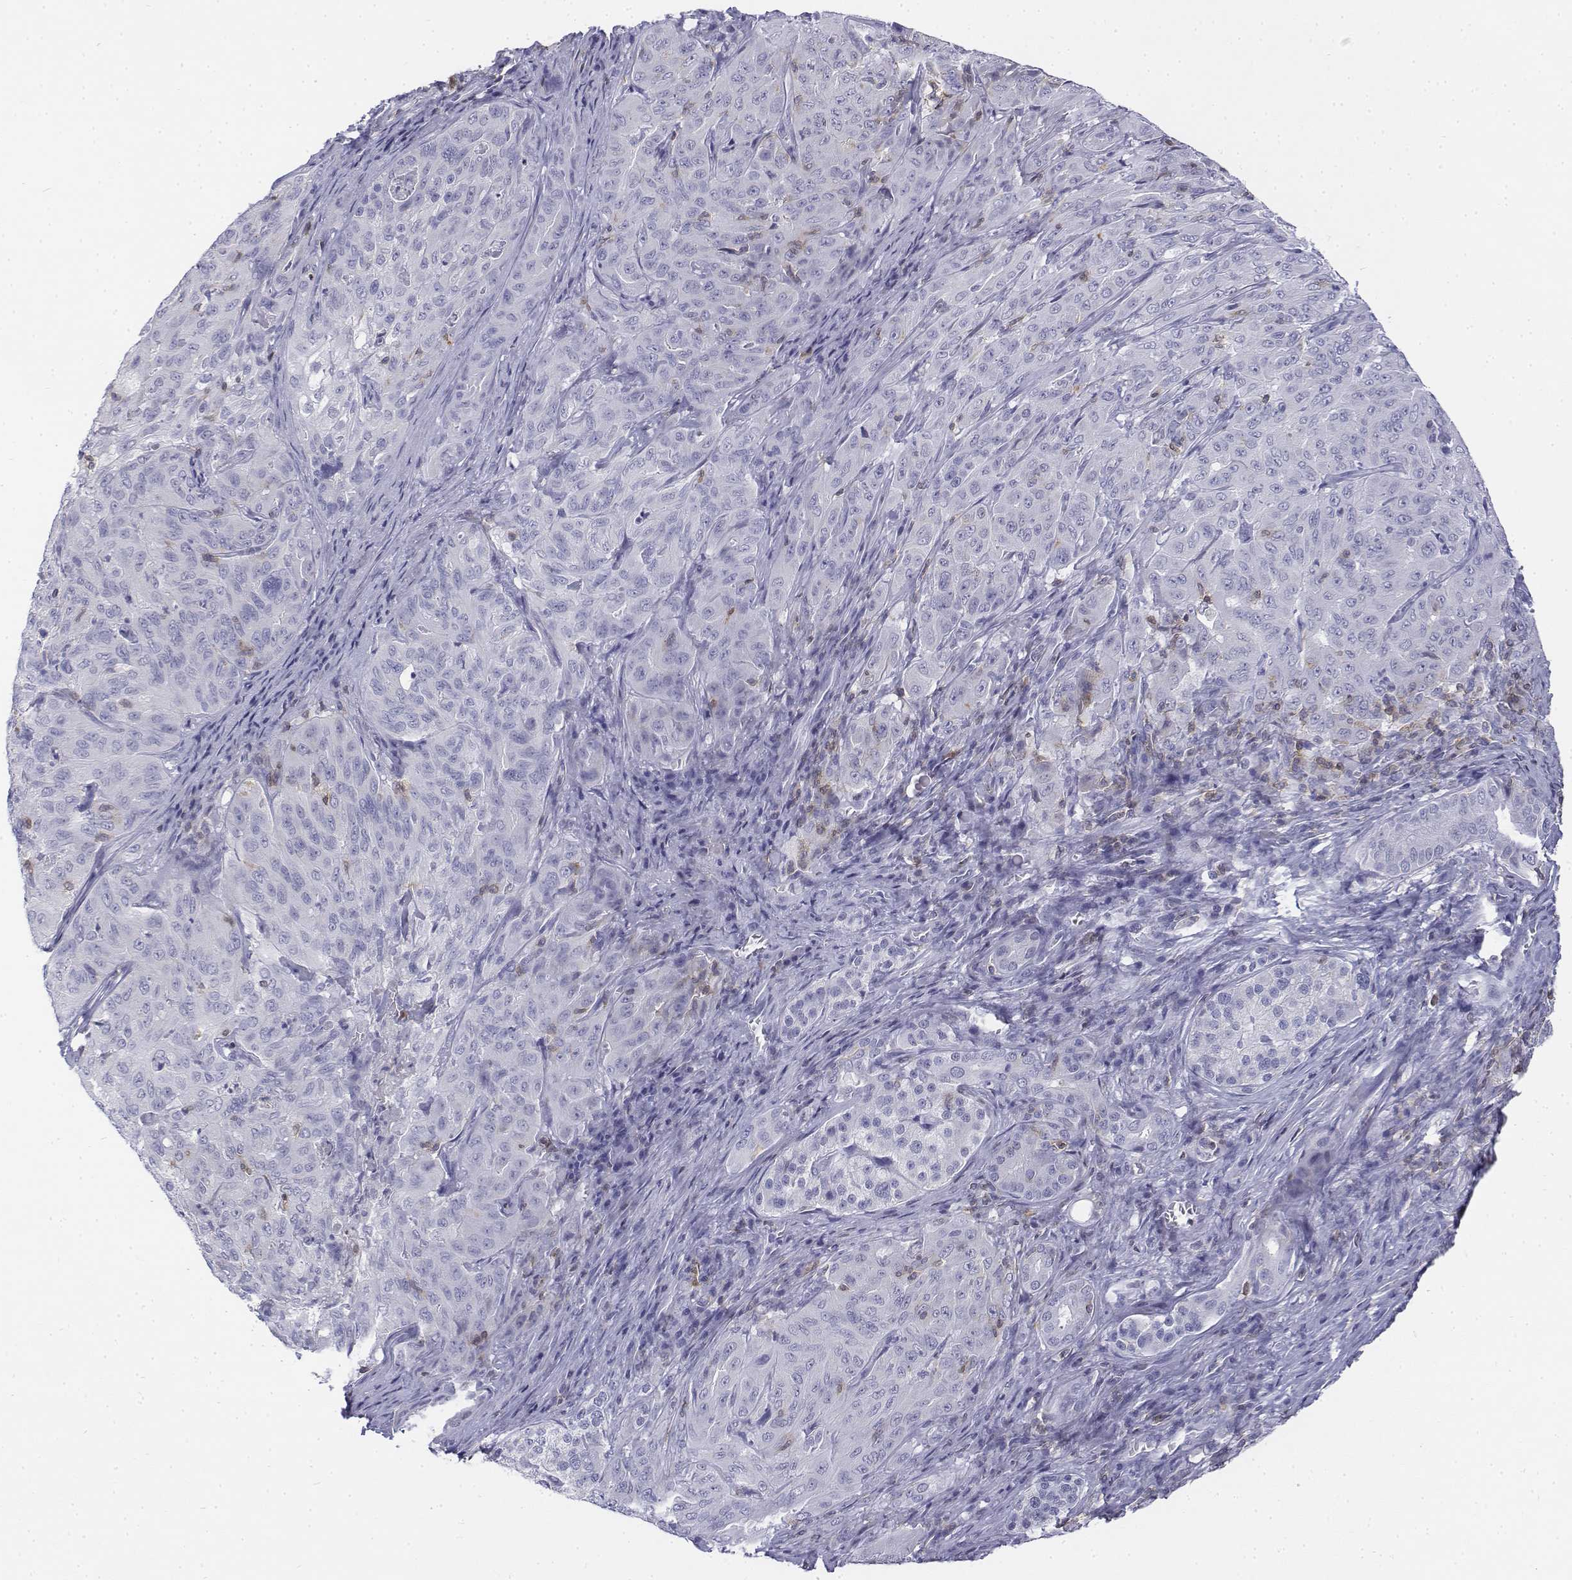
{"staining": {"intensity": "negative", "quantity": "none", "location": "none"}, "tissue": "pancreatic cancer", "cell_type": "Tumor cells", "image_type": "cancer", "snomed": [{"axis": "morphology", "description": "Adenocarcinoma, NOS"}, {"axis": "topography", "description": "Pancreas"}], "caption": "This is an immunohistochemistry (IHC) histopathology image of pancreatic adenocarcinoma. There is no staining in tumor cells.", "gene": "CD3E", "patient": {"sex": "male", "age": 63}}